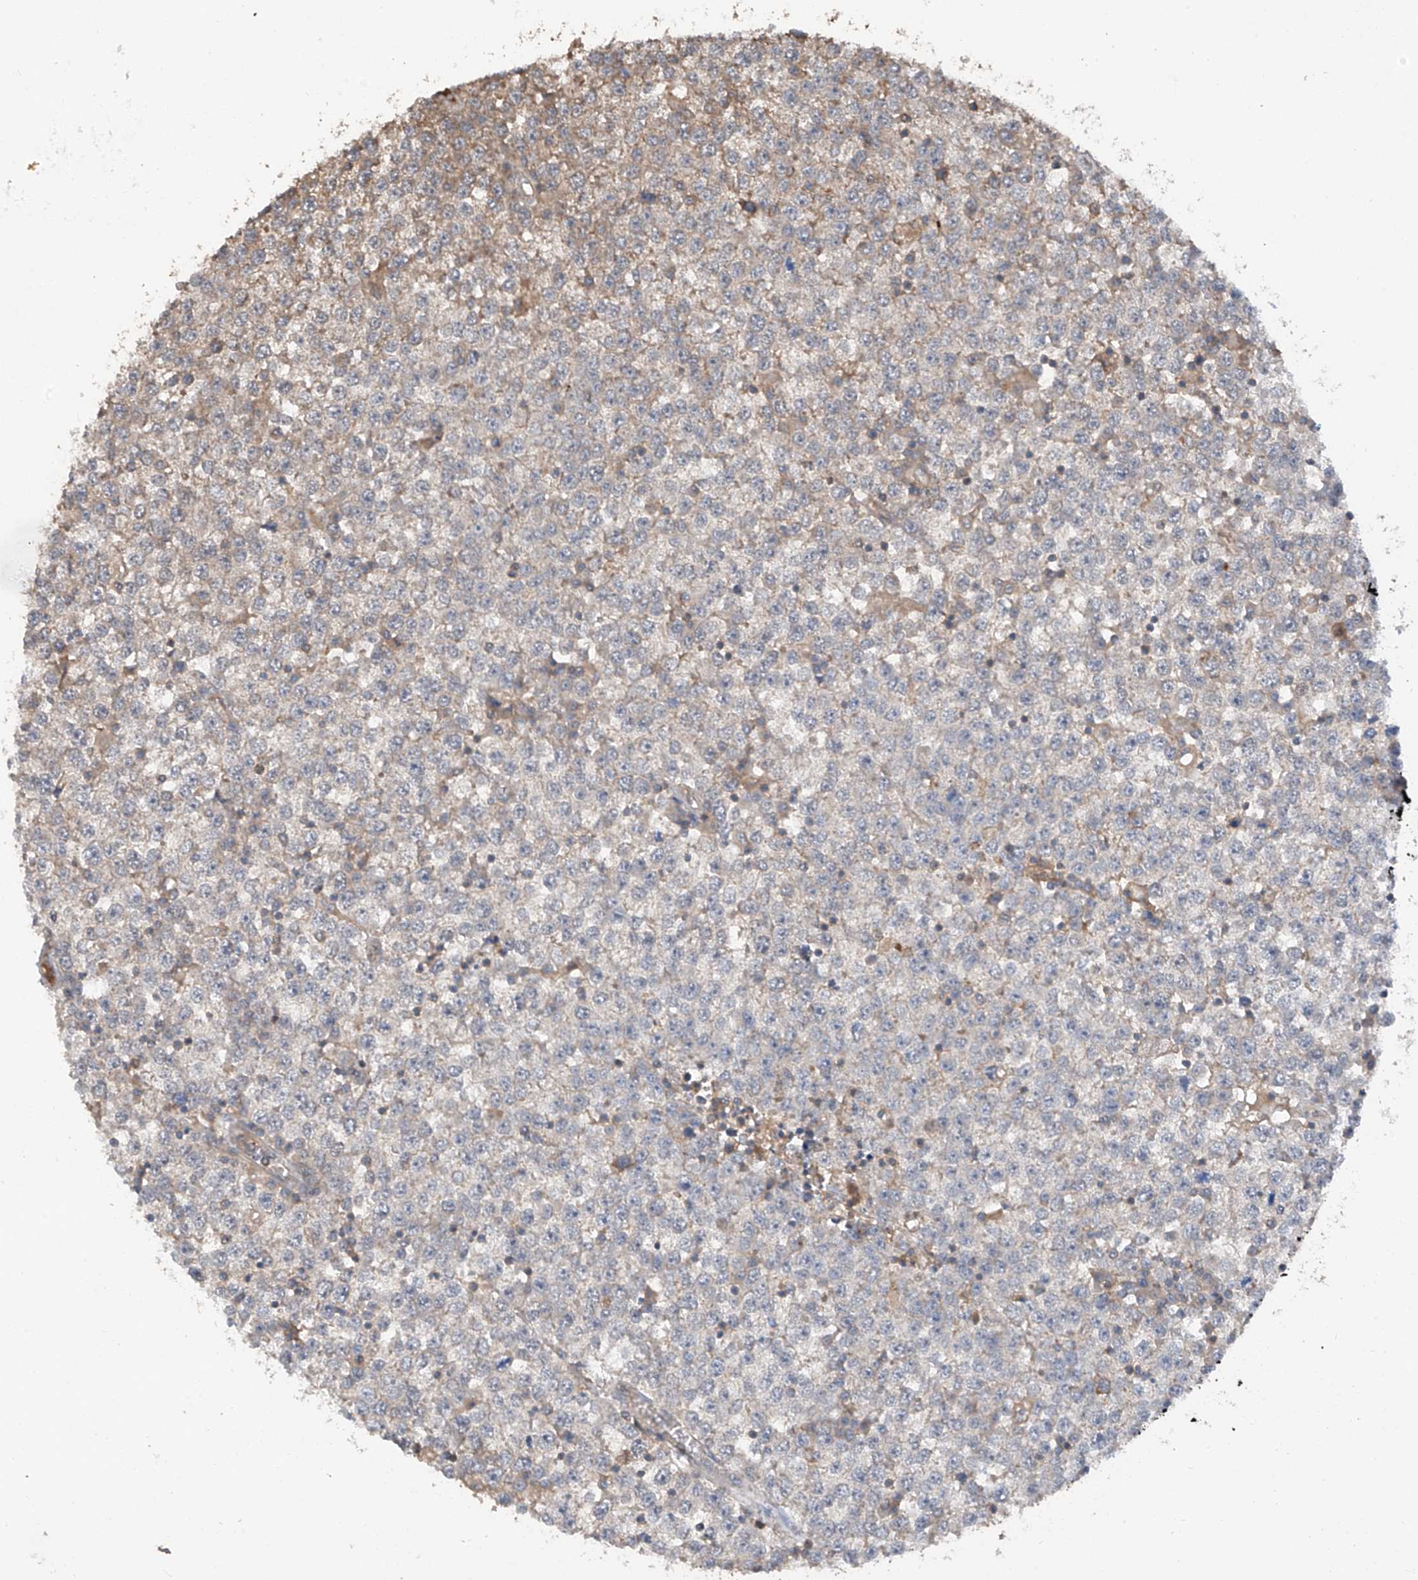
{"staining": {"intensity": "weak", "quantity": "25%-75%", "location": "cytoplasmic/membranous"}, "tissue": "testis cancer", "cell_type": "Tumor cells", "image_type": "cancer", "snomed": [{"axis": "morphology", "description": "Seminoma, NOS"}, {"axis": "topography", "description": "Testis"}], "caption": "This image demonstrates testis cancer (seminoma) stained with immunohistochemistry (IHC) to label a protein in brown. The cytoplasmic/membranous of tumor cells show weak positivity for the protein. Nuclei are counter-stained blue.", "gene": "RPAIN", "patient": {"sex": "male", "age": 65}}